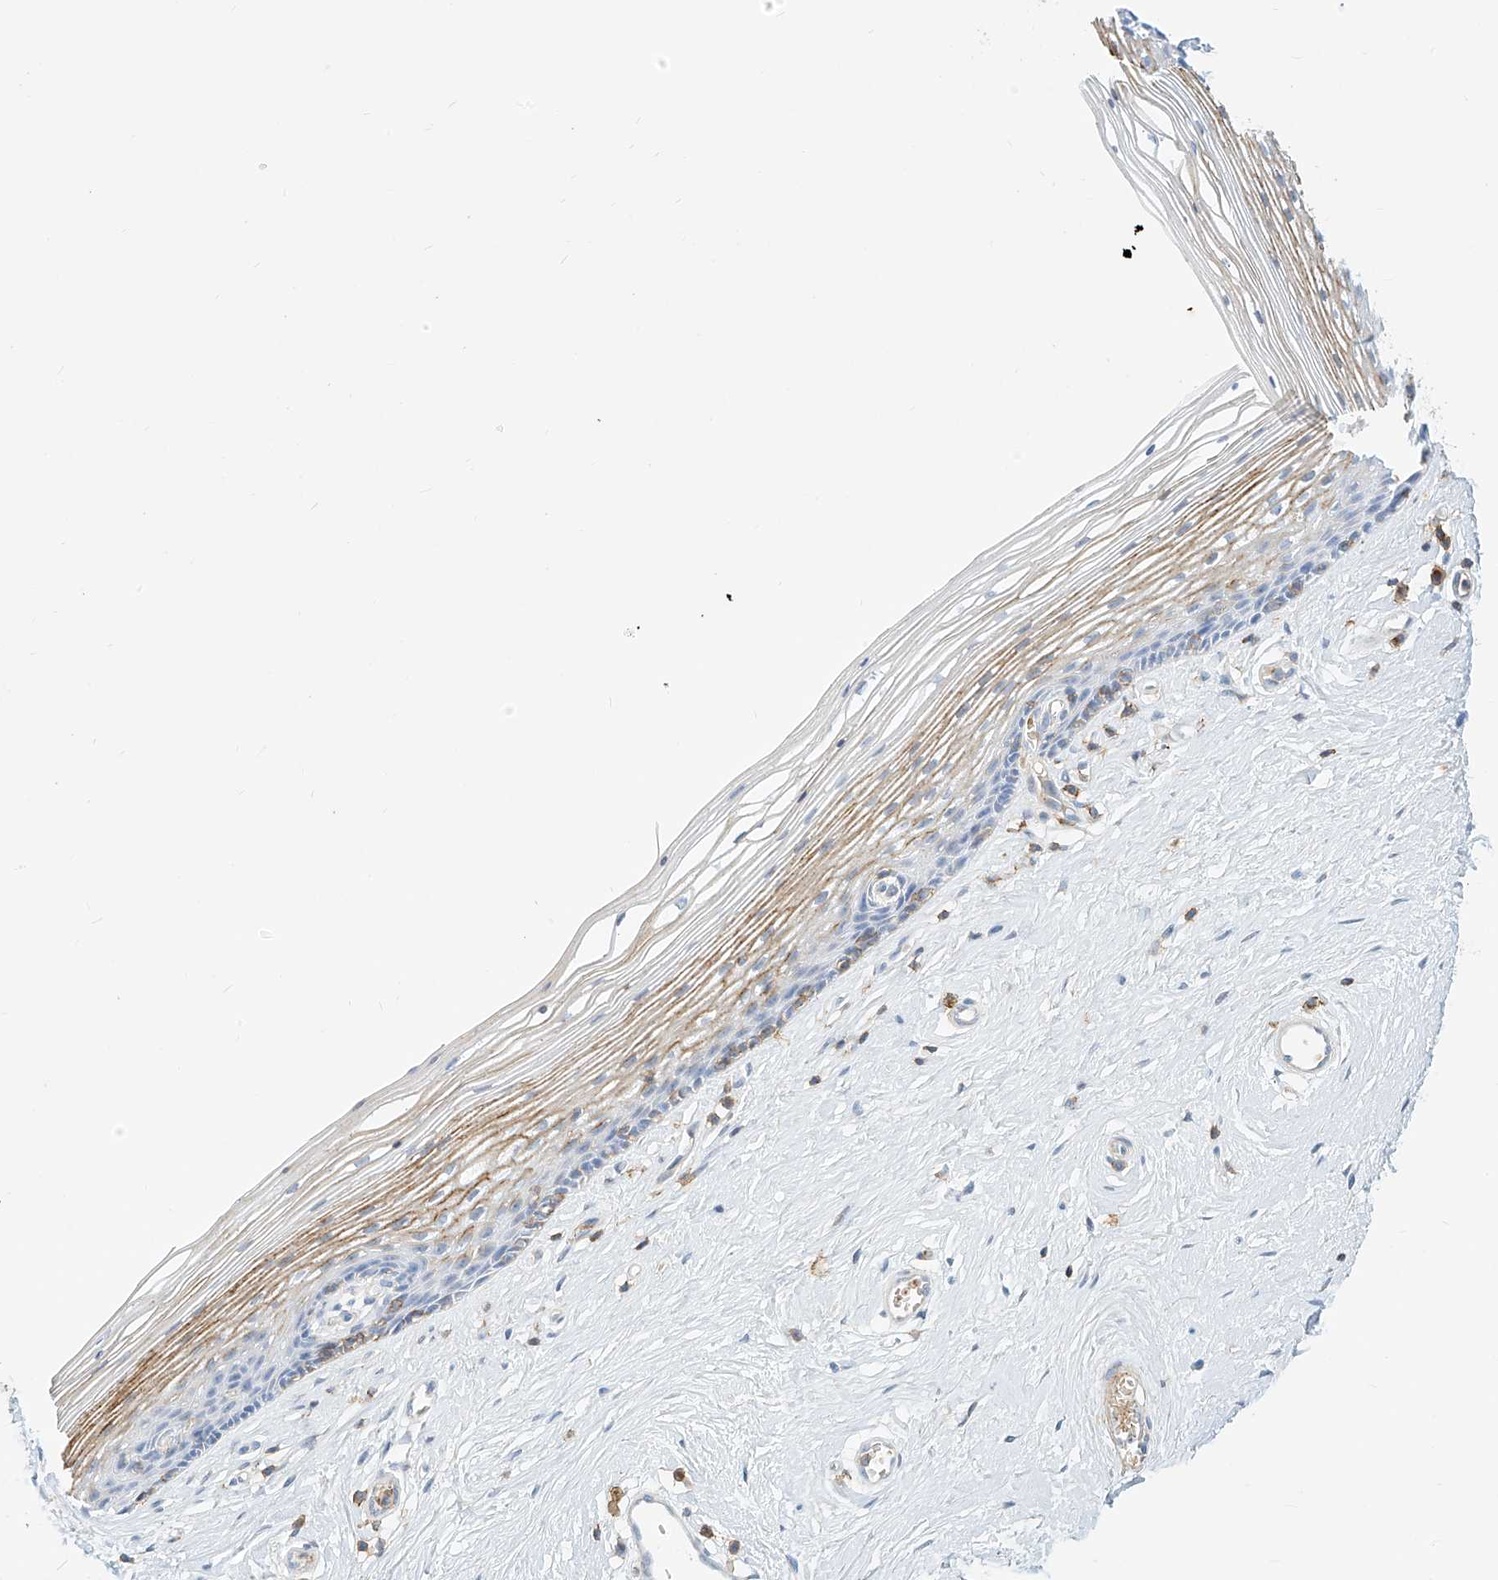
{"staining": {"intensity": "moderate", "quantity": "<25%", "location": "cytoplasmic/membranous"}, "tissue": "vagina", "cell_type": "Squamous epithelial cells", "image_type": "normal", "snomed": [{"axis": "morphology", "description": "Normal tissue, NOS"}, {"axis": "topography", "description": "Vagina"}], "caption": "High-magnification brightfield microscopy of benign vagina stained with DAB (brown) and counterstained with hematoxylin (blue). squamous epithelial cells exhibit moderate cytoplasmic/membranous expression is seen in about<25% of cells. The protein of interest is stained brown, and the nuclei are stained in blue (DAB (3,3'-diaminobenzidine) IHC with brightfield microscopy, high magnification).", "gene": "TXNDC9", "patient": {"sex": "female", "age": 46}}